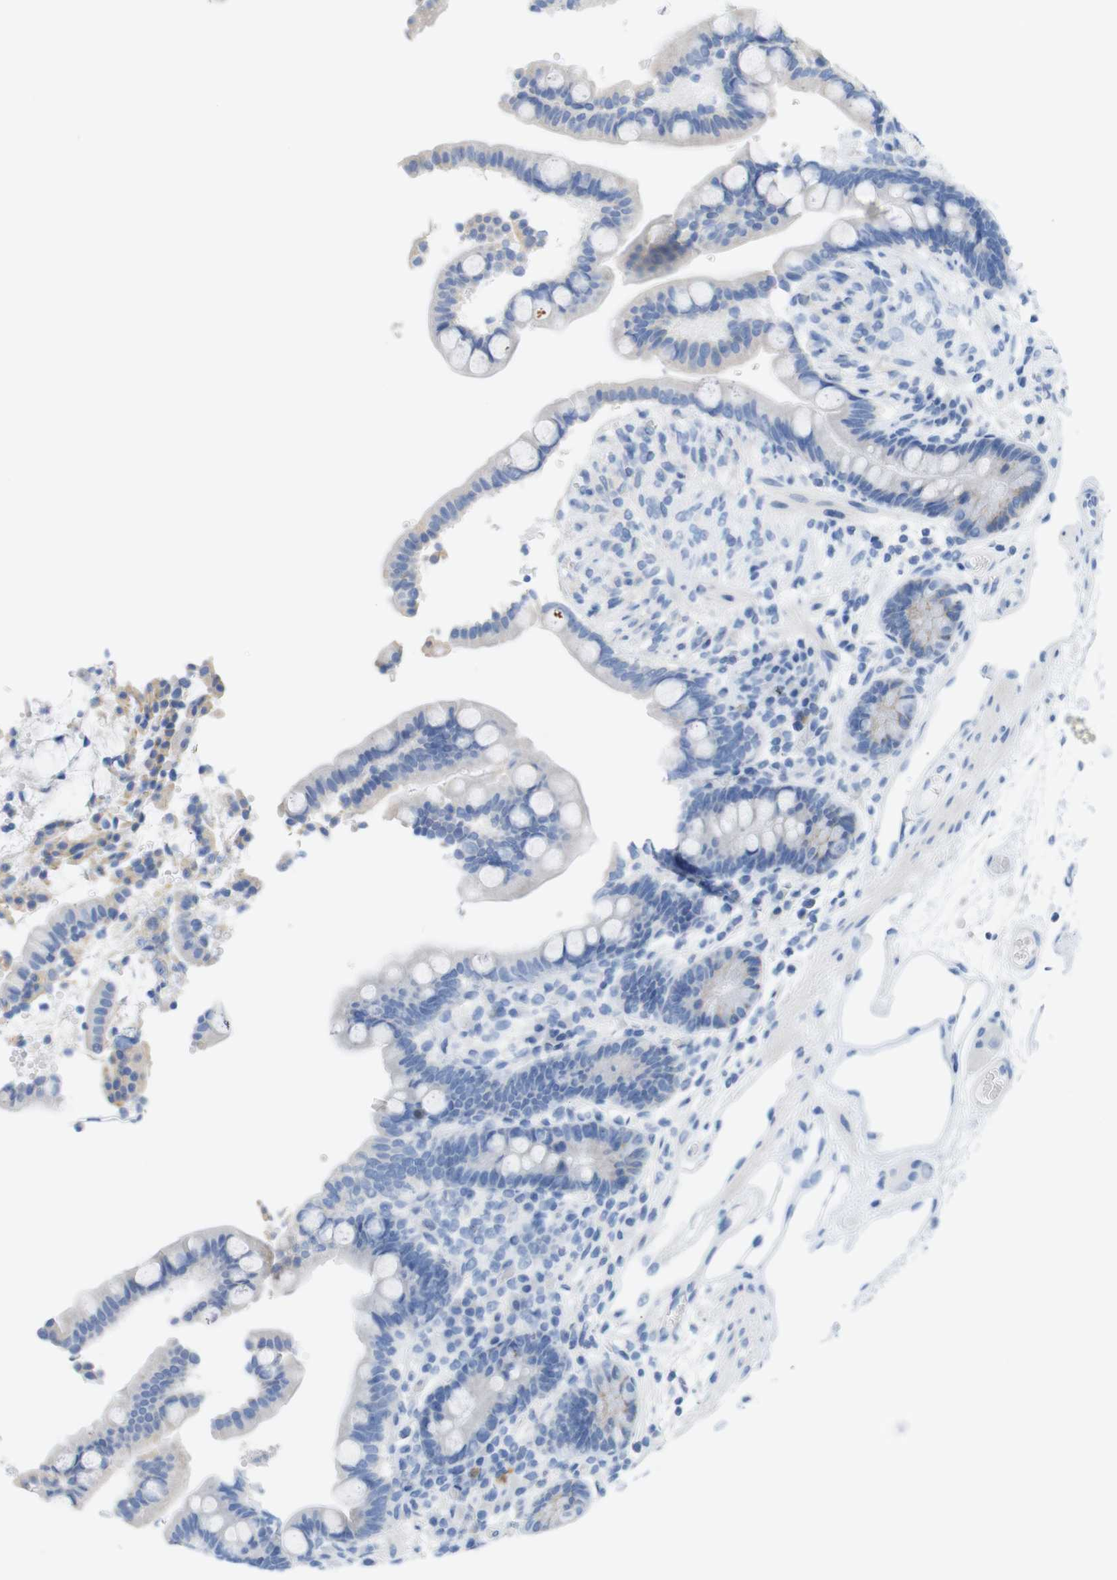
{"staining": {"intensity": "negative", "quantity": "none", "location": "none"}, "tissue": "colon", "cell_type": "Endothelial cells", "image_type": "normal", "snomed": [{"axis": "morphology", "description": "Normal tissue, NOS"}, {"axis": "topography", "description": "Colon"}], "caption": "This is a photomicrograph of IHC staining of unremarkable colon, which shows no expression in endothelial cells. The staining was performed using DAB (3,3'-diaminobenzidine) to visualize the protein expression in brown, while the nuclei were stained in blue with hematoxylin (Magnification: 20x).", "gene": "LAG3", "patient": {"sex": "male", "age": 73}}